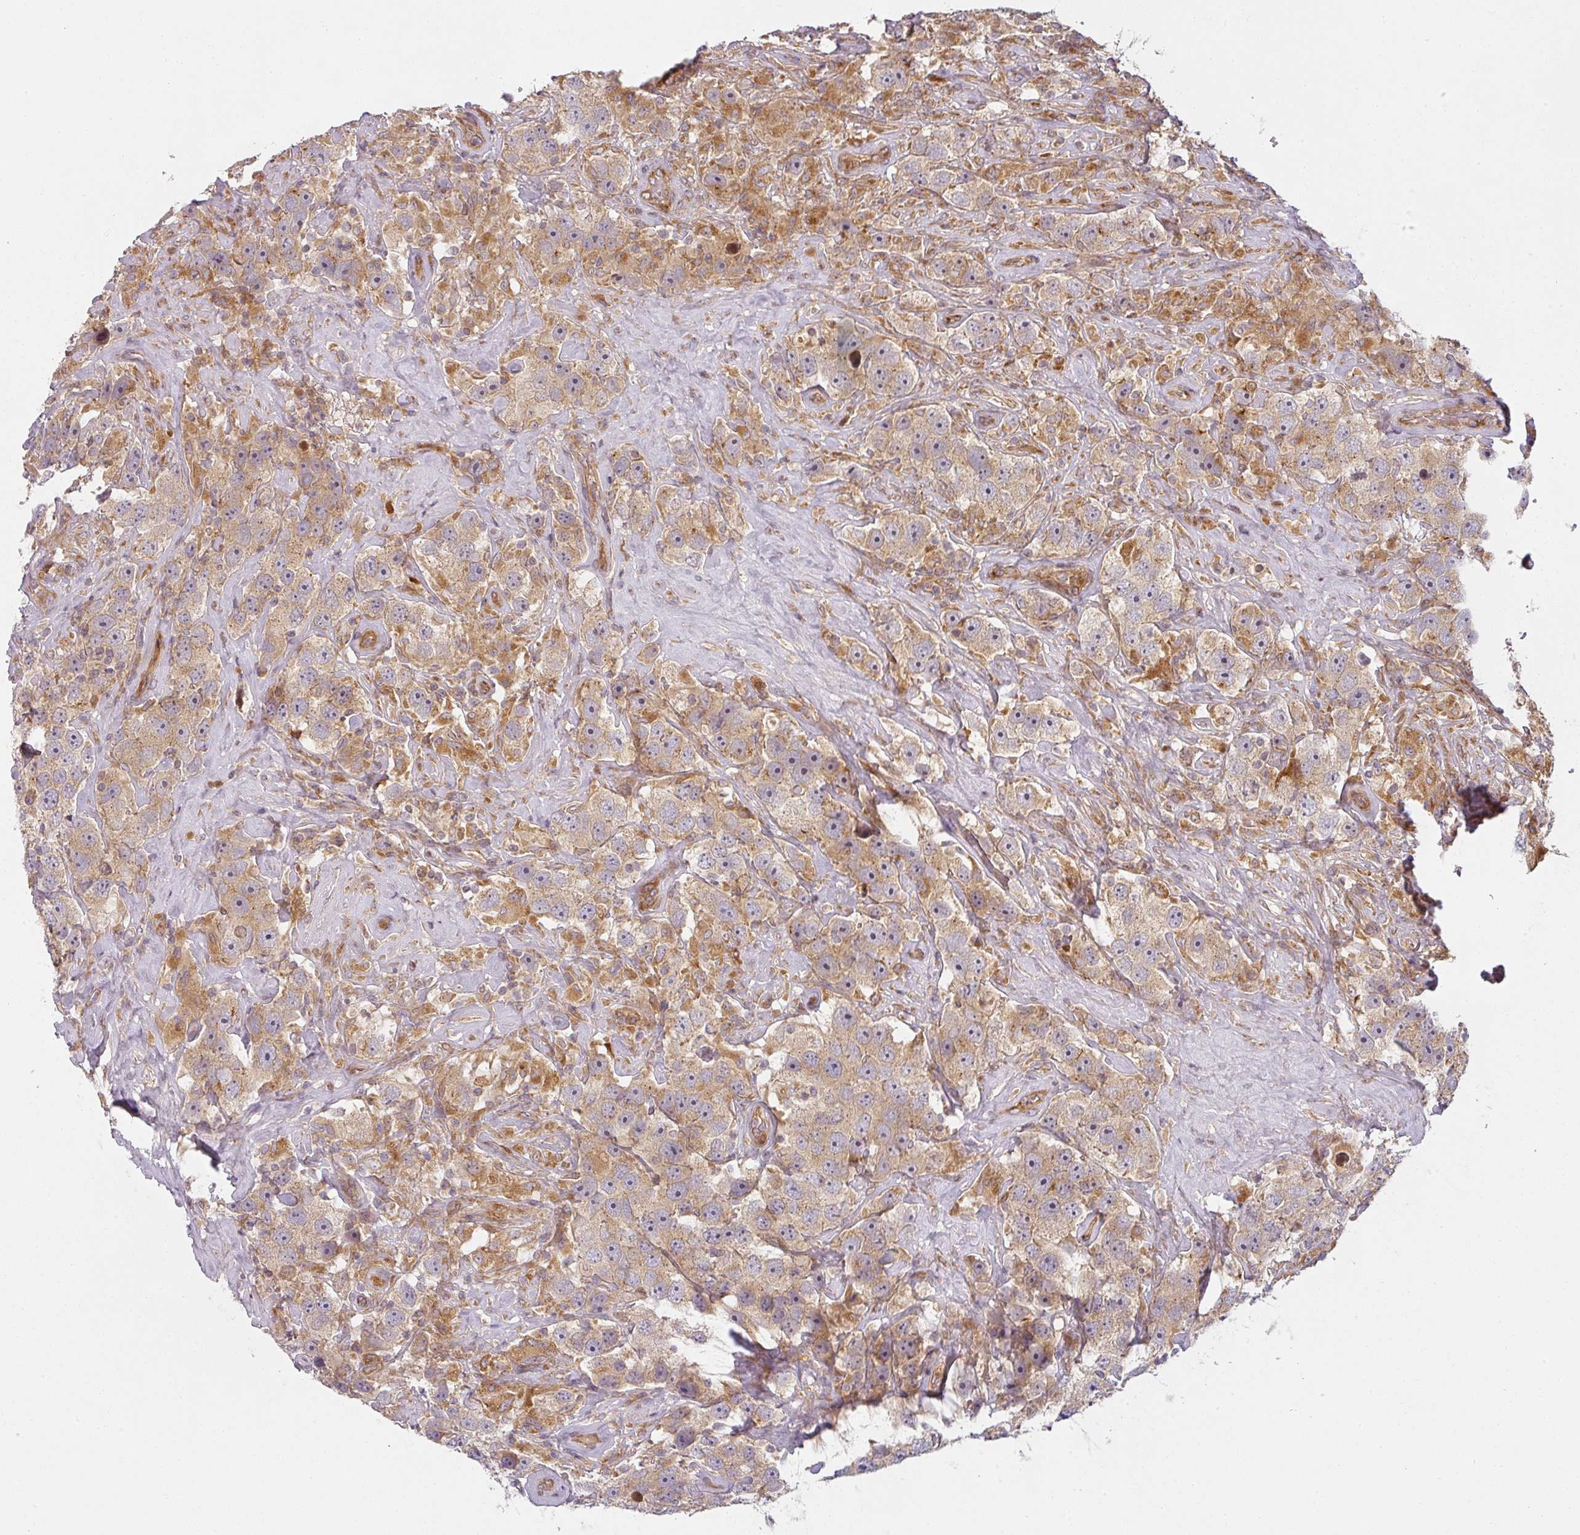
{"staining": {"intensity": "moderate", "quantity": ">75%", "location": "cytoplasmic/membranous,nuclear"}, "tissue": "testis cancer", "cell_type": "Tumor cells", "image_type": "cancer", "snomed": [{"axis": "morphology", "description": "Seminoma, NOS"}, {"axis": "topography", "description": "Testis"}], "caption": "Immunohistochemical staining of human testis cancer (seminoma) displays medium levels of moderate cytoplasmic/membranous and nuclear staining in about >75% of tumor cells.", "gene": "CNOT1", "patient": {"sex": "male", "age": 49}}